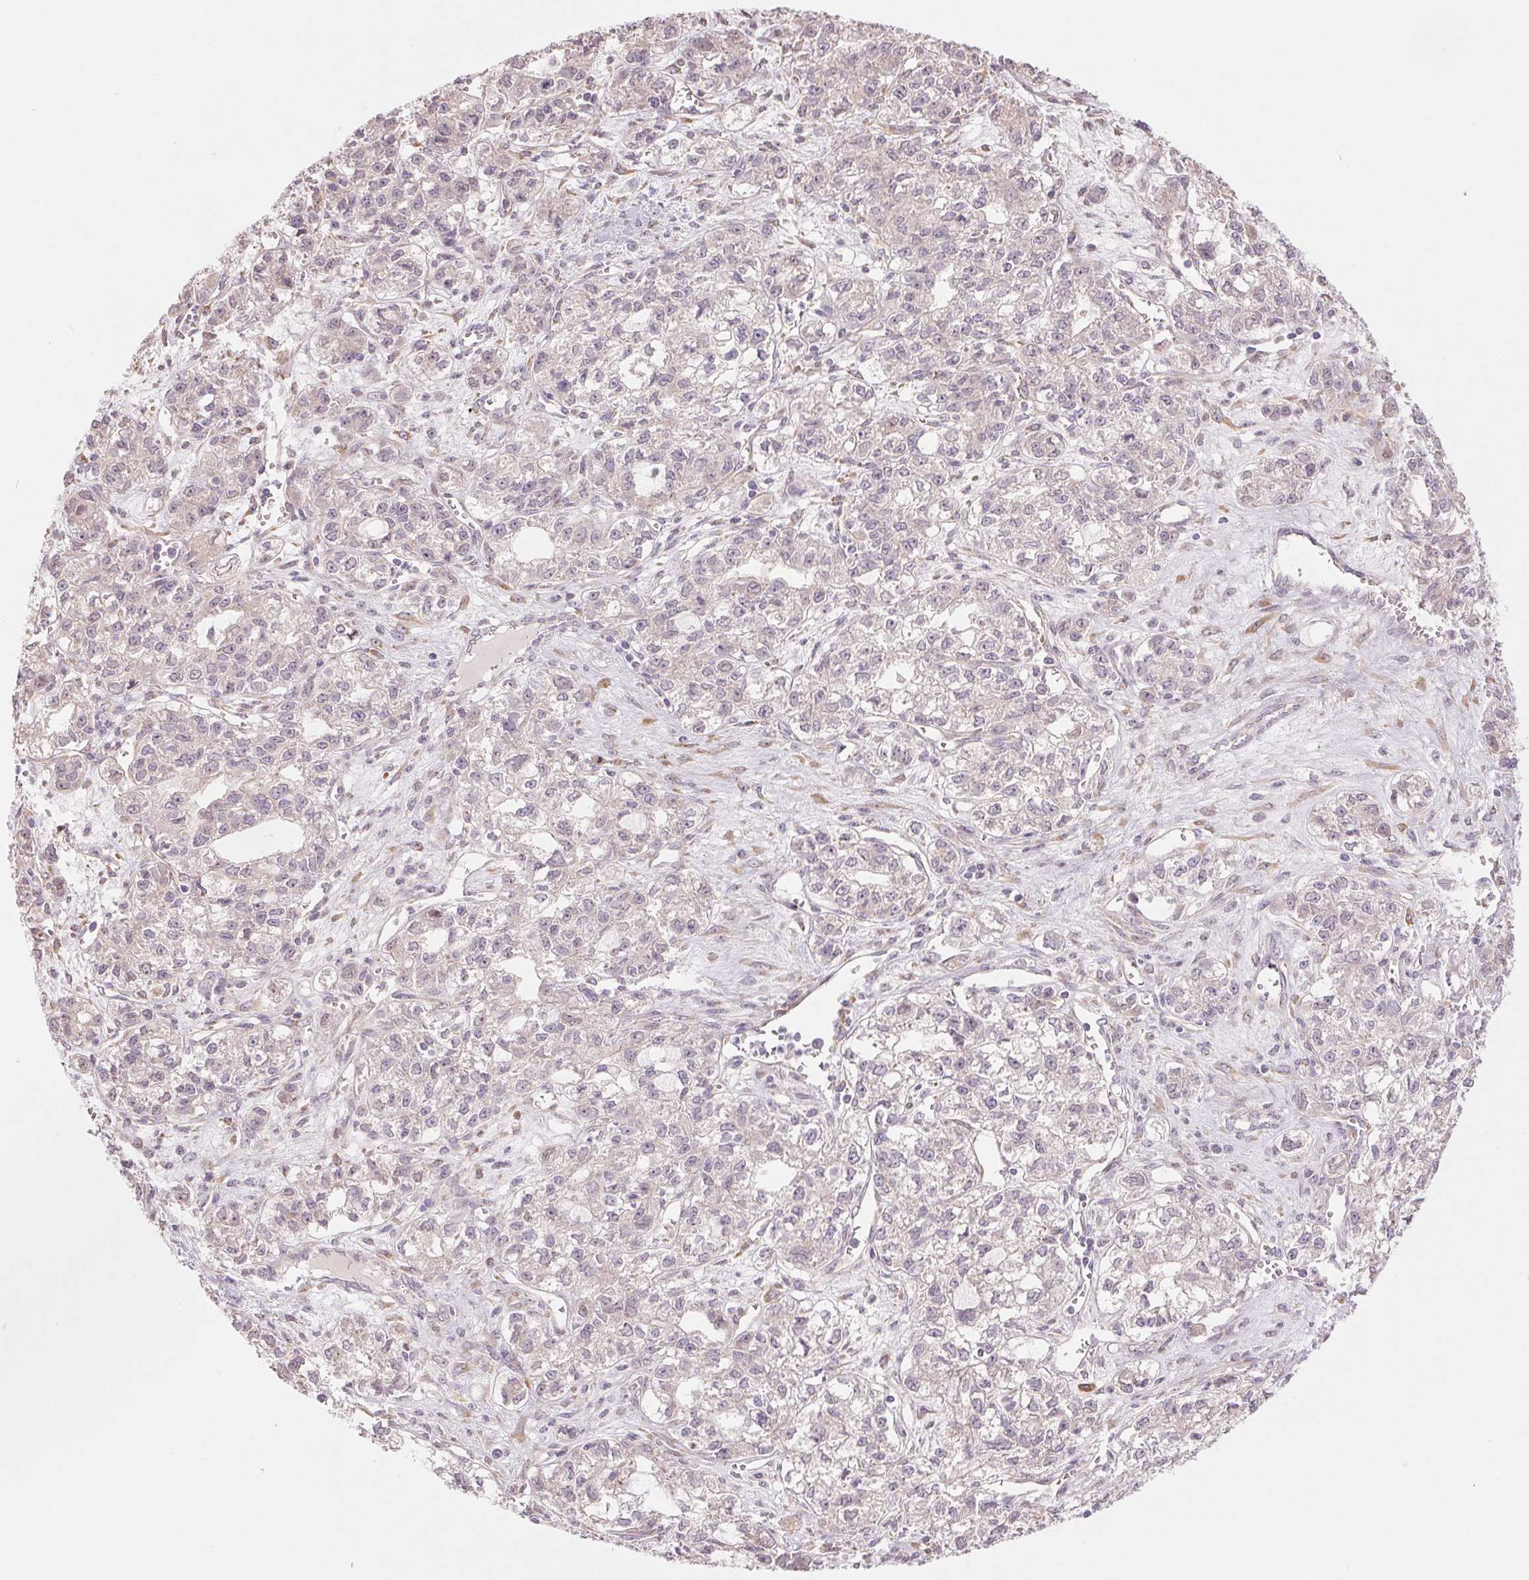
{"staining": {"intensity": "negative", "quantity": "none", "location": "none"}, "tissue": "ovarian cancer", "cell_type": "Tumor cells", "image_type": "cancer", "snomed": [{"axis": "morphology", "description": "Carcinoma, endometroid"}, {"axis": "topography", "description": "Ovary"}], "caption": "Tumor cells are negative for protein expression in human endometroid carcinoma (ovarian). Nuclei are stained in blue.", "gene": "METTL17", "patient": {"sex": "female", "age": 64}}